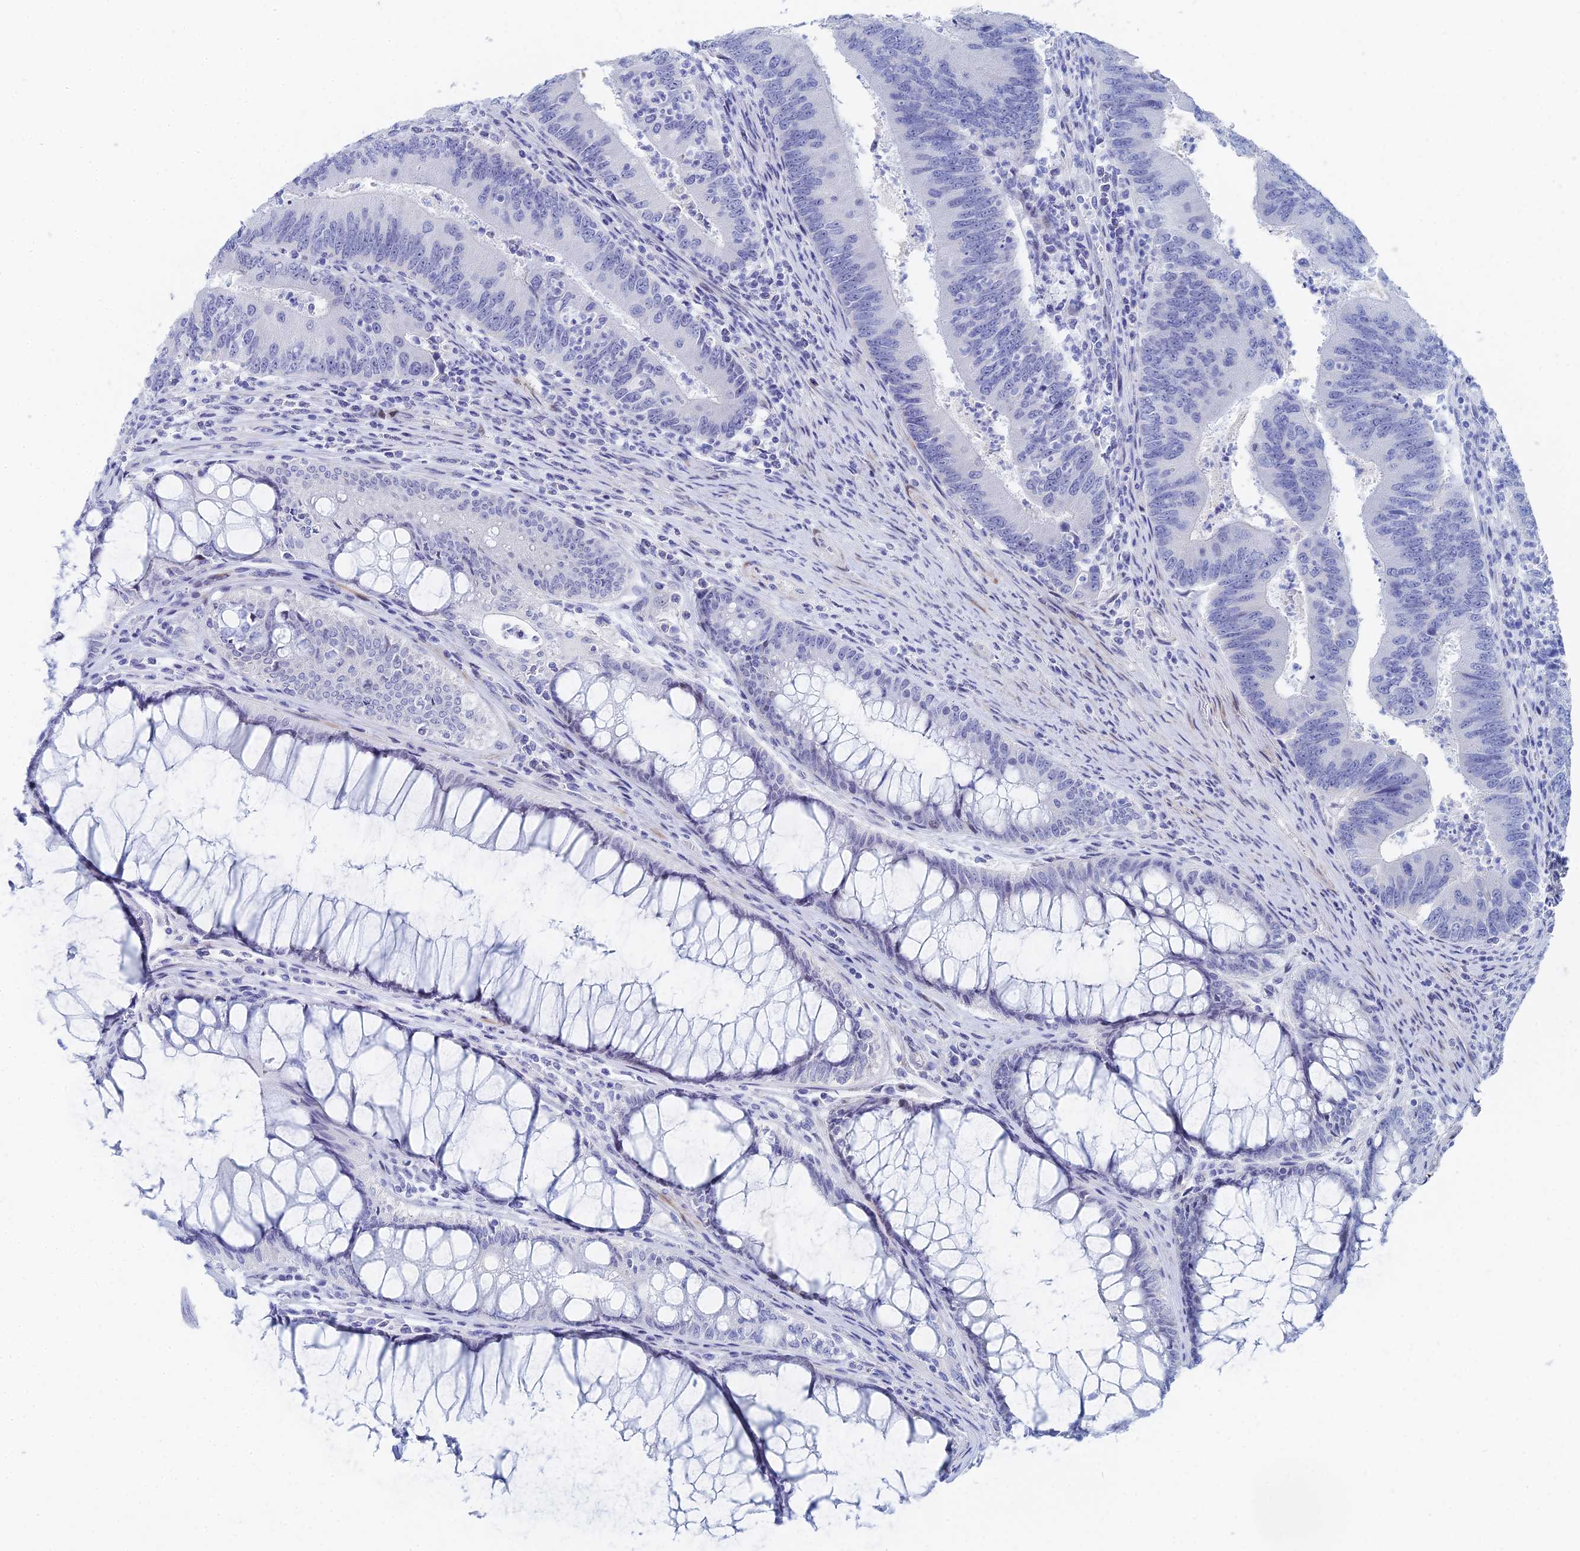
{"staining": {"intensity": "negative", "quantity": "none", "location": "none"}, "tissue": "colorectal cancer", "cell_type": "Tumor cells", "image_type": "cancer", "snomed": [{"axis": "morphology", "description": "Adenocarcinoma, NOS"}, {"axis": "topography", "description": "Colon"}], "caption": "DAB immunohistochemical staining of colorectal cancer (adenocarcinoma) exhibits no significant expression in tumor cells.", "gene": "DRGX", "patient": {"sex": "female", "age": 67}}